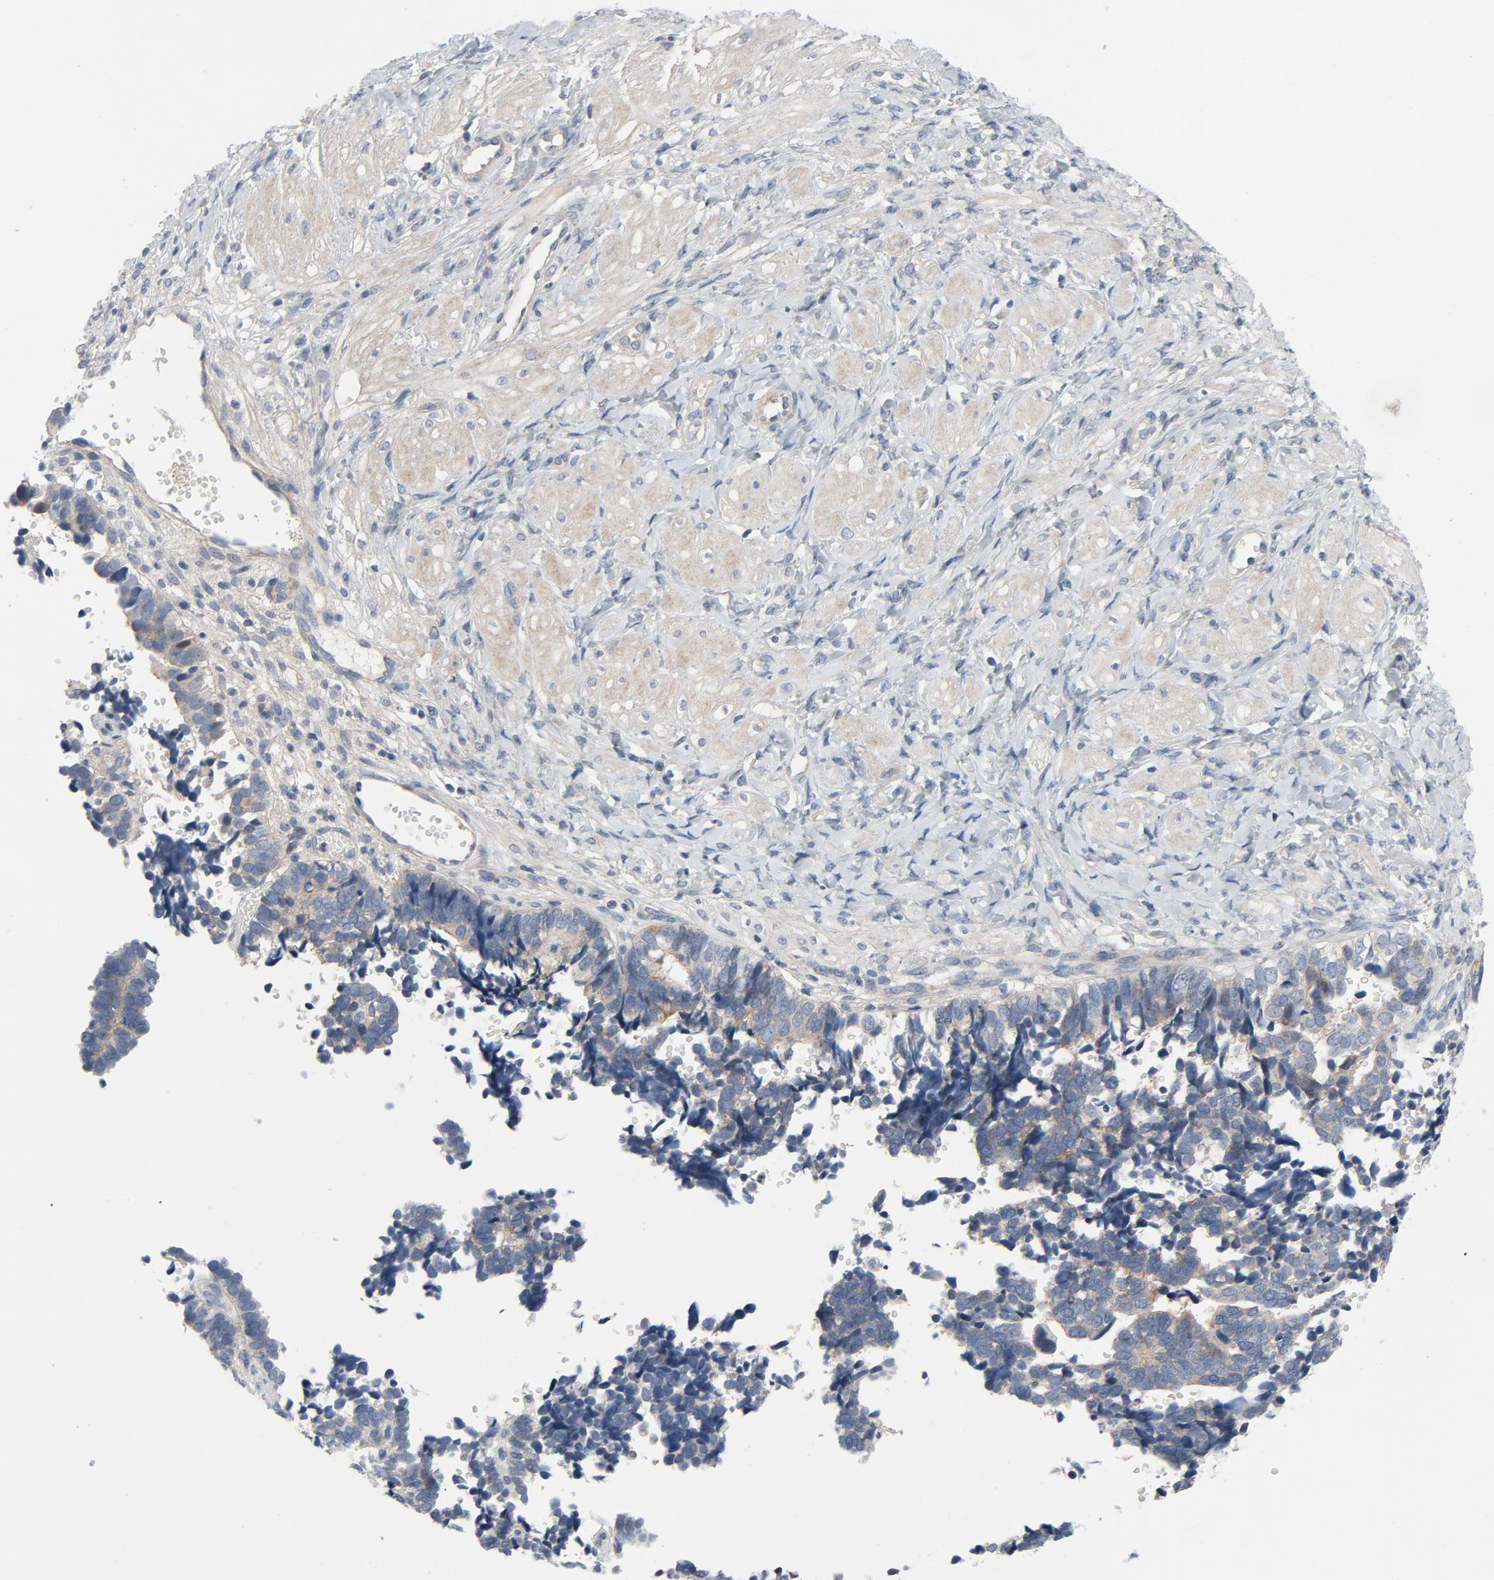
{"staining": {"intensity": "weak", "quantity": ">75%", "location": "cytoplasmic/membranous"}, "tissue": "ovarian cancer", "cell_type": "Tumor cells", "image_type": "cancer", "snomed": [{"axis": "morphology", "description": "Cystadenocarcinoma, serous, NOS"}, {"axis": "topography", "description": "Ovary"}], "caption": "Brown immunohistochemical staining in human ovarian serous cystadenocarcinoma displays weak cytoplasmic/membranous expression in about >75% of tumor cells. The staining is performed using DAB brown chromogen to label protein expression. The nuclei are counter-stained blue using hematoxylin.", "gene": "TSG101", "patient": {"sex": "female", "age": 77}}